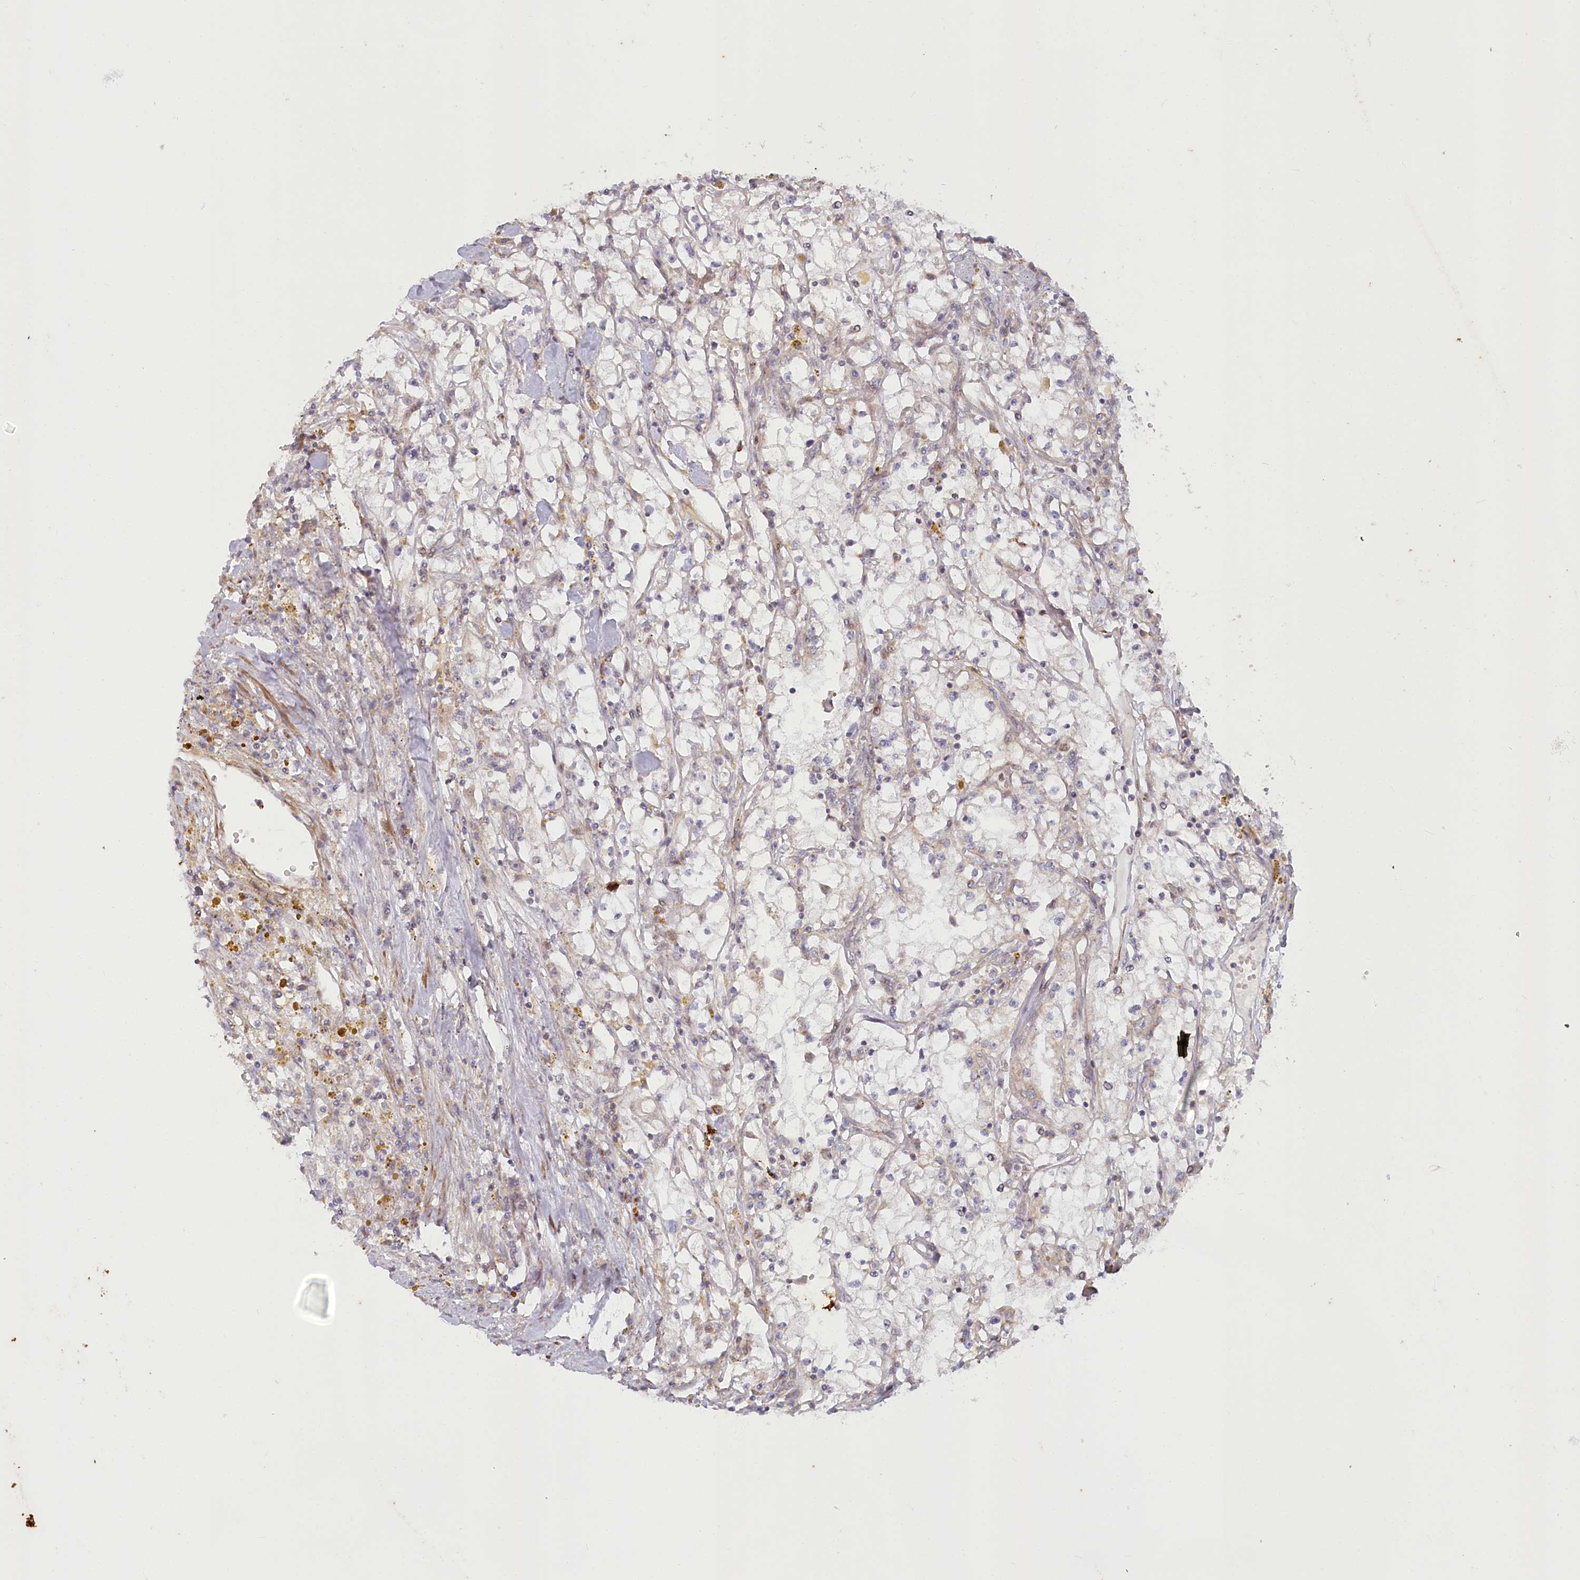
{"staining": {"intensity": "negative", "quantity": "none", "location": "none"}, "tissue": "renal cancer", "cell_type": "Tumor cells", "image_type": "cancer", "snomed": [{"axis": "morphology", "description": "Adenocarcinoma, NOS"}, {"axis": "topography", "description": "Kidney"}], "caption": "Immunohistochemical staining of renal cancer (adenocarcinoma) exhibits no significant staining in tumor cells.", "gene": "MTG1", "patient": {"sex": "male", "age": 56}}